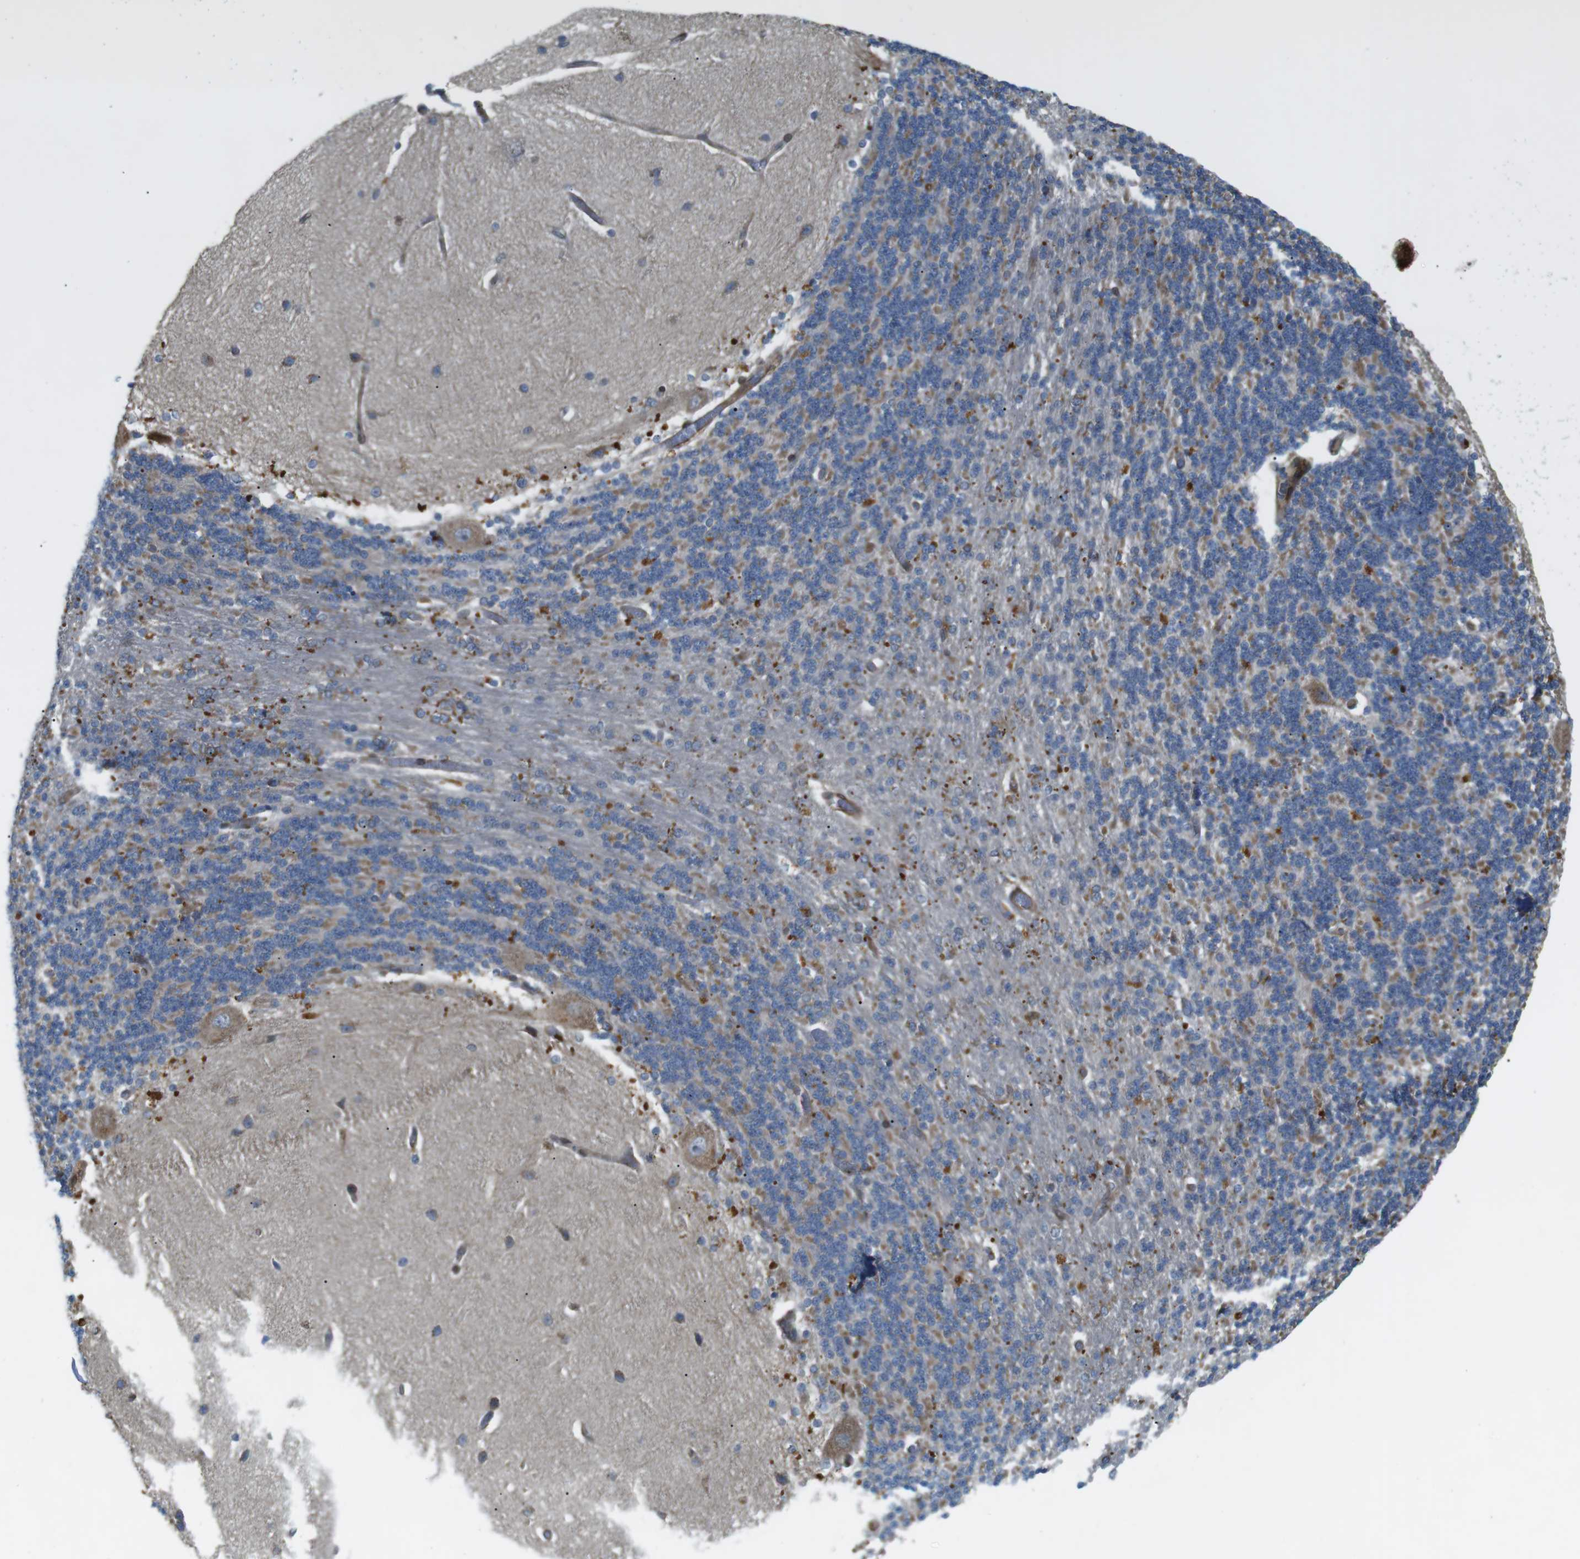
{"staining": {"intensity": "moderate", "quantity": "25%-75%", "location": "cytoplasmic/membranous"}, "tissue": "cerebellum", "cell_type": "Cells in granular layer", "image_type": "normal", "snomed": [{"axis": "morphology", "description": "Normal tissue, NOS"}, {"axis": "topography", "description": "Cerebellum"}], "caption": "A high-resolution histopathology image shows IHC staining of unremarkable cerebellum, which exhibits moderate cytoplasmic/membranous staining in approximately 25%-75% of cells in granular layer. (IHC, brightfield microscopy, high magnification).", "gene": "KANK2", "patient": {"sex": "female", "age": 54}}